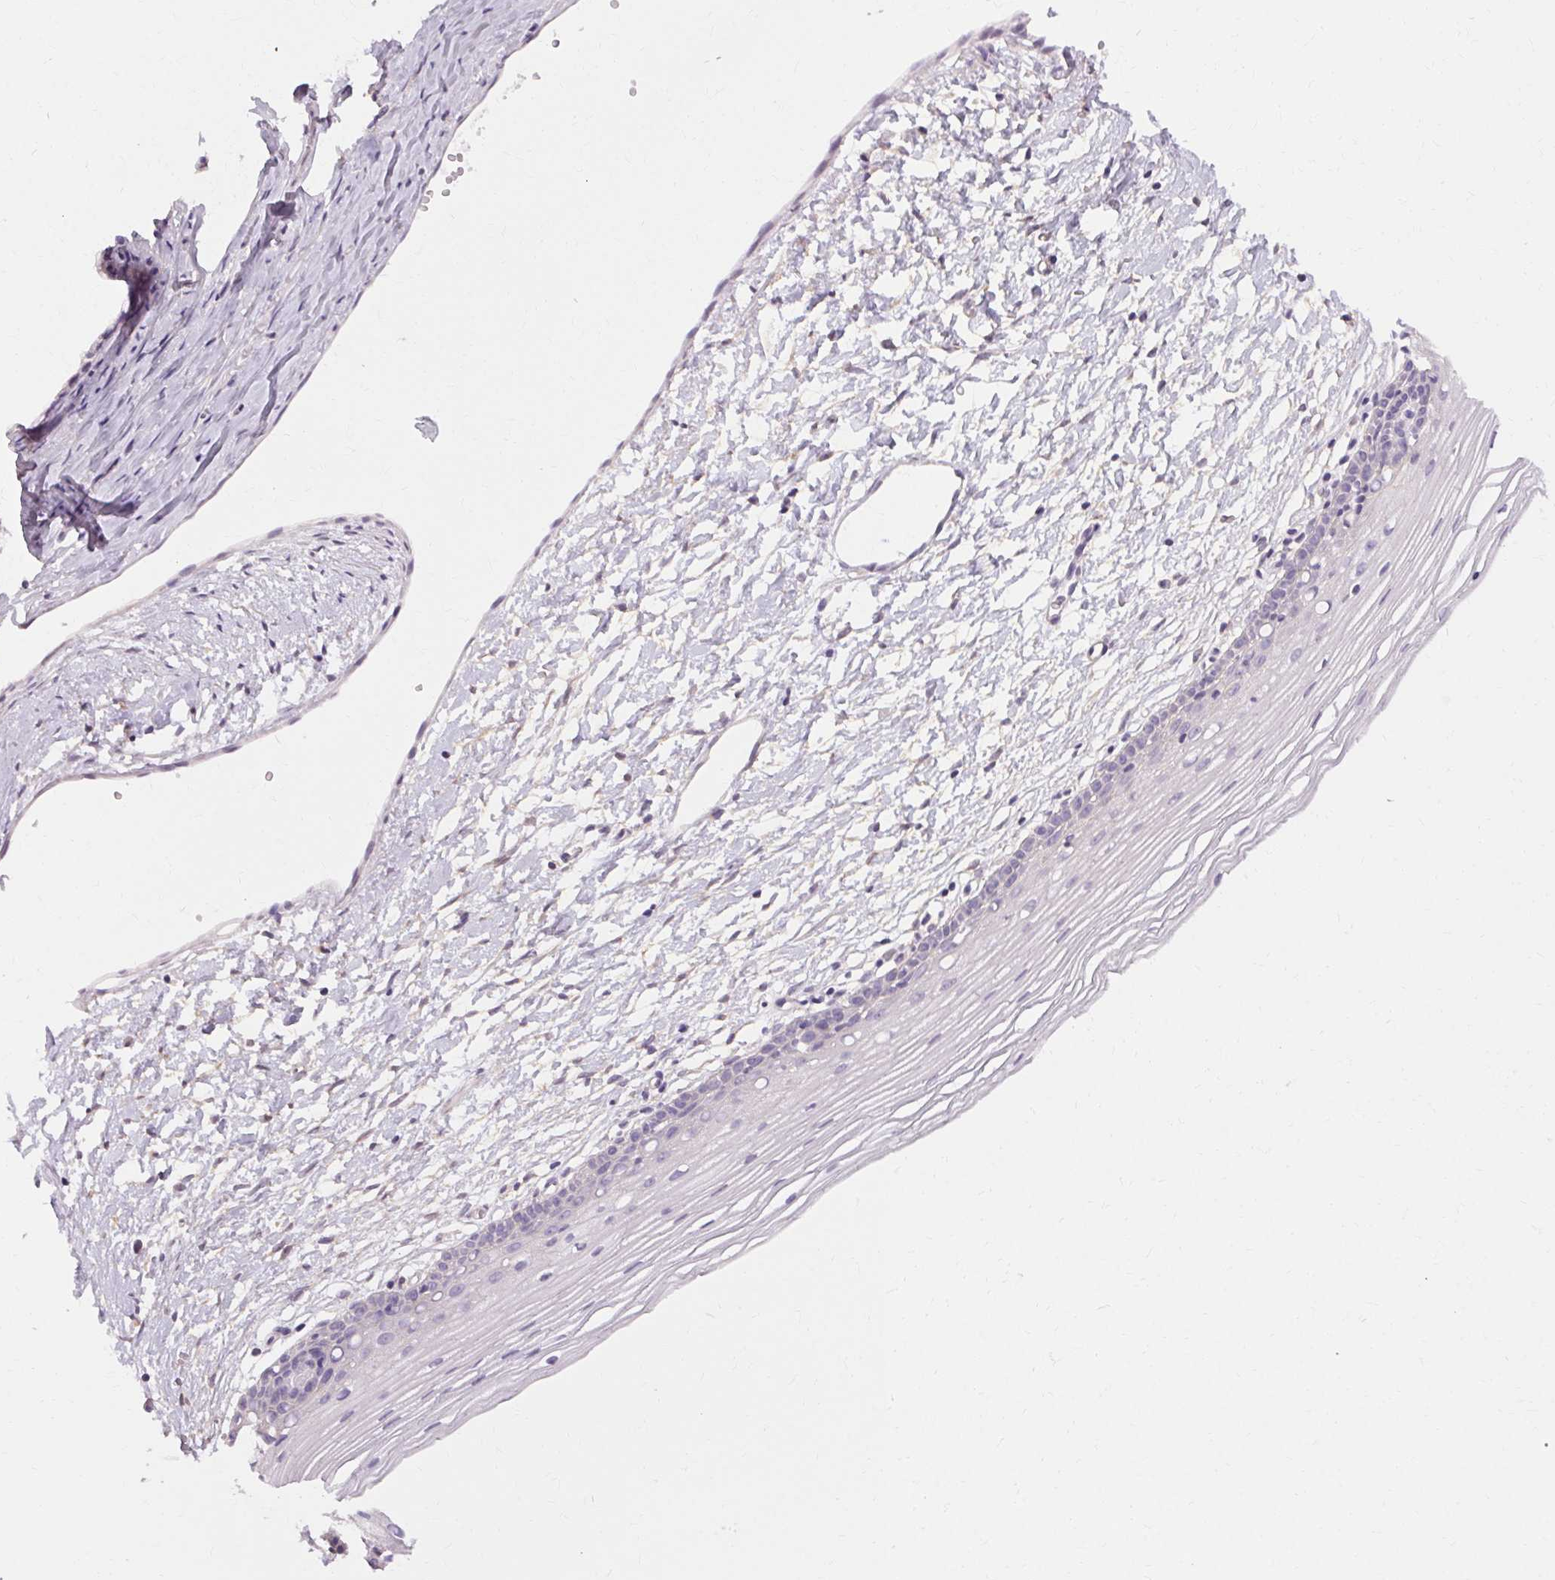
{"staining": {"intensity": "weak", "quantity": "25%-75%", "location": "cytoplasmic/membranous"}, "tissue": "cervix", "cell_type": "Glandular cells", "image_type": "normal", "snomed": [{"axis": "morphology", "description": "Normal tissue, NOS"}, {"axis": "topography", "description": "Cervix"}], "caption": "Immunohistochemistry (IHC) image of benign cervix: cervix stained using immunohistochemistry shows low levels of weak protein expression localized specifically in the cytoplasmic/membranous of glandular cells, appearing as a cytoplasmic/membranous brown color.", "gene": "TM6SF1", "patient": {"sex": "female", "age": 40}}